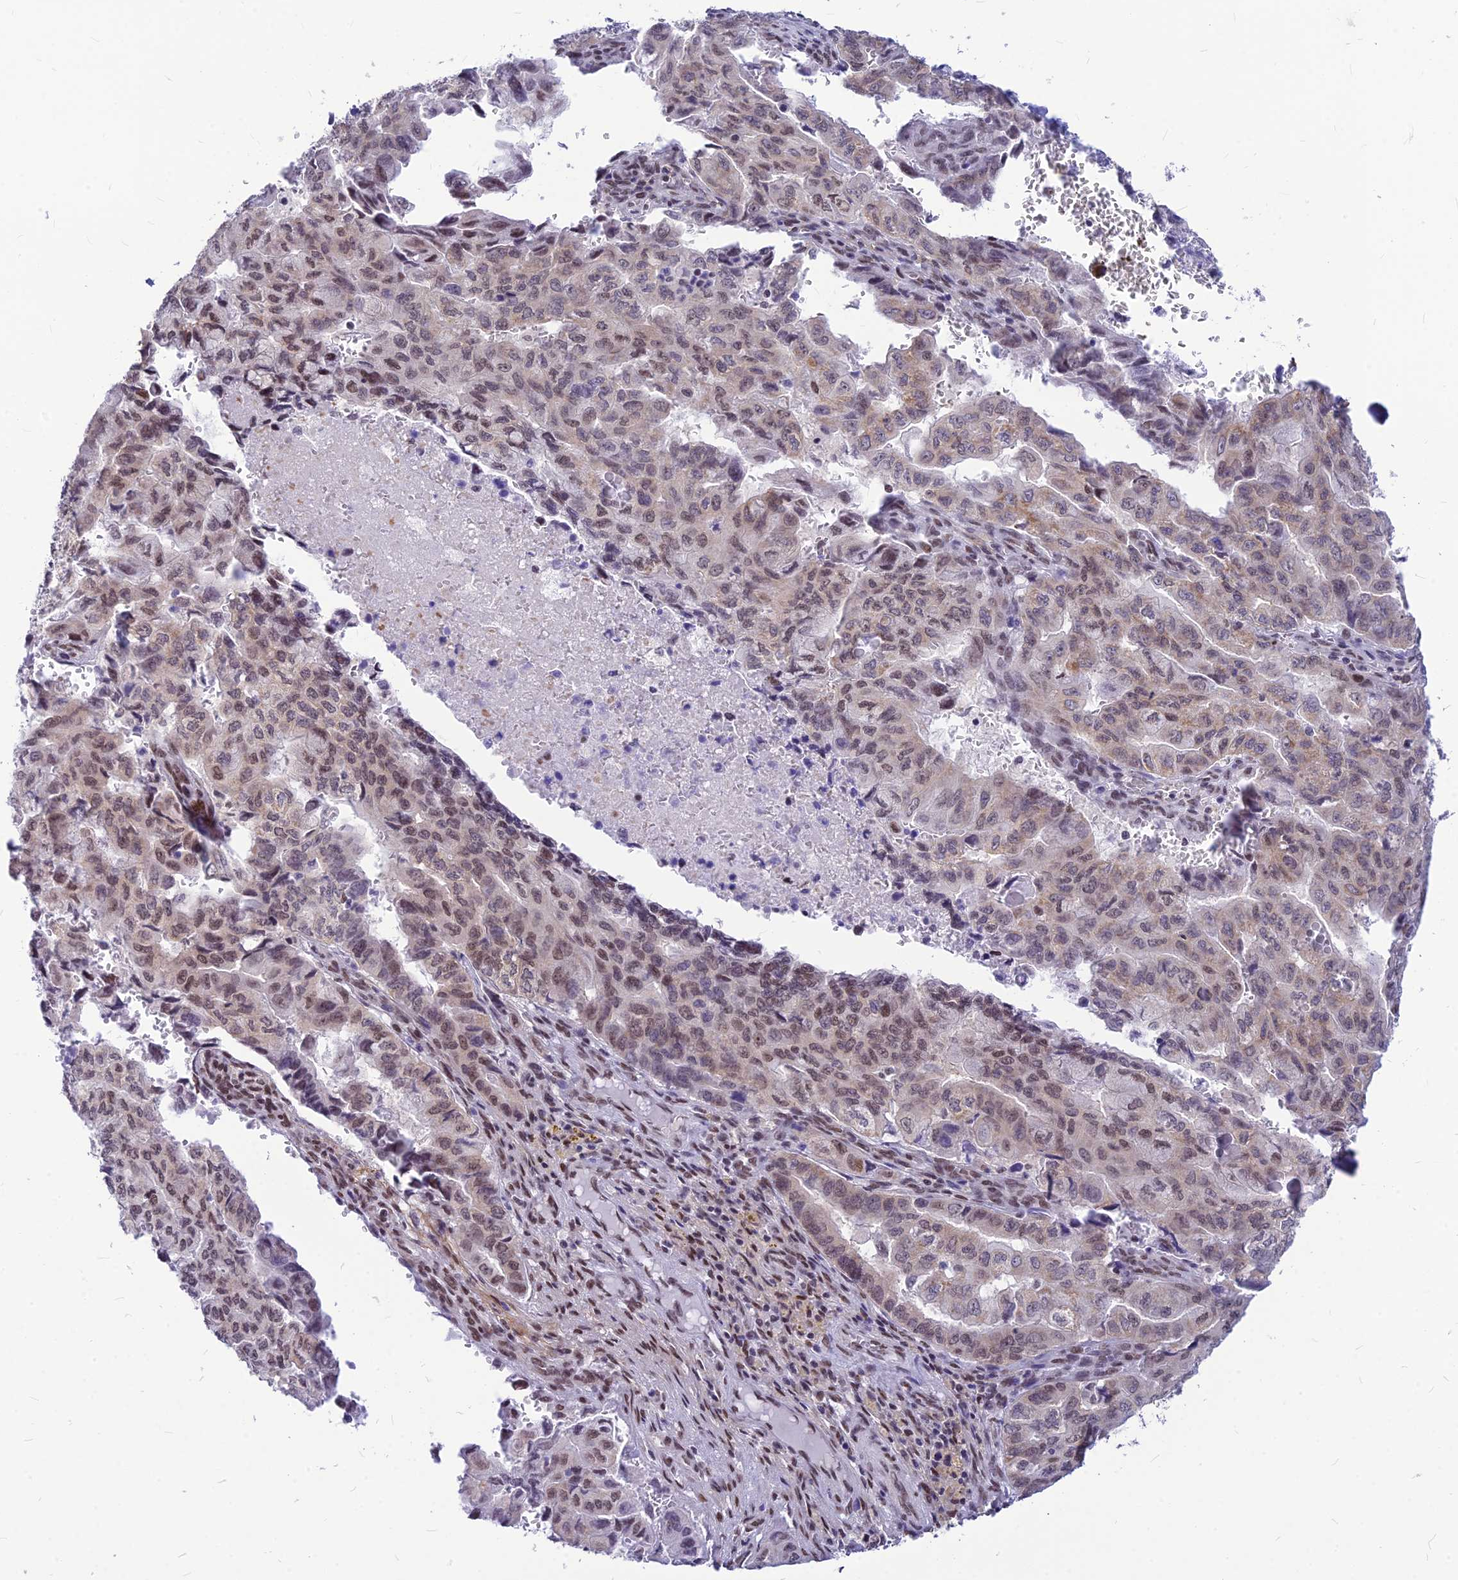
{"staining": {"intensity": "moderate", "quantity": ">75%", "location": "nuclear"}, "tissue": "pancreatic cancer", "cell_type": "Tumor cells", "image_type": "cancer", "snomed": [{"axis": "morphology", "description": "Adenocarcinoma, NOS"}, {"axis": "topography", "description": "Pancreas"}], "caption": "Pancreatic adenocarcinoma stained with immunohistochemistry demonstrates moderate nuclear positivity in about >75% of tumor cells.", "gene": "KCTD13", "patient": {"sex": "male", "age": 51}}